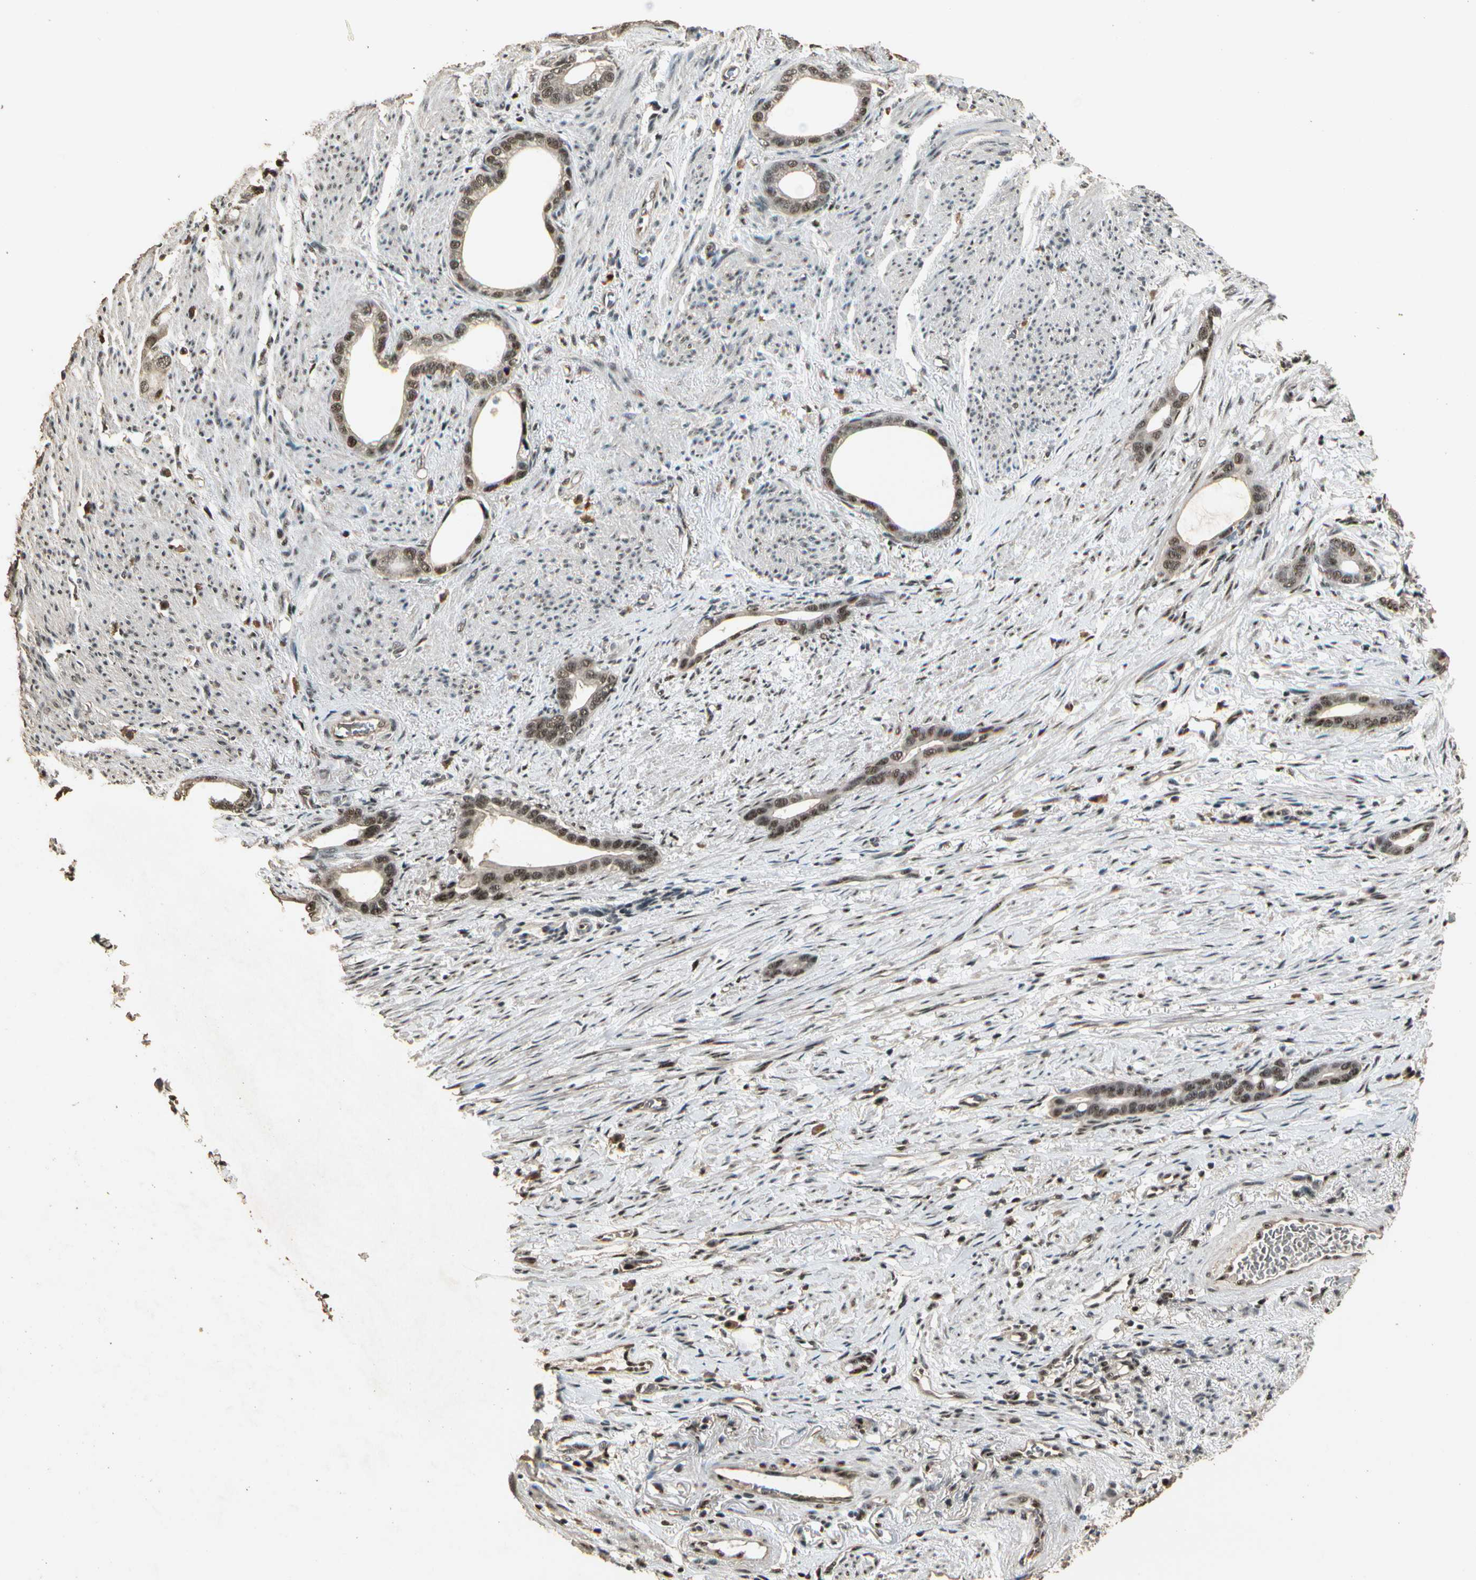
{"staining": {"intensity": "moderate", "quantity": ">75%", "location": "nuclear"}, "tissue": "stomach cancer", "cell_type": "Tumor cells", "image_type": "cancer", "snomed": [{"axis": "morphology", "description": "Adenocarcinoma, NOS"}, {"axis": "topography", "description": "Stomach"}], "caption": "Immunohistochemistry micrograph of human stomach adenocarcinoma stained for a protein (brown), which exhibits medium levels of moderate nuclear staining in approximately >75% of tumor cells.", "gene": "RBM25", "patient": {"sex": "female", "age": 75}}